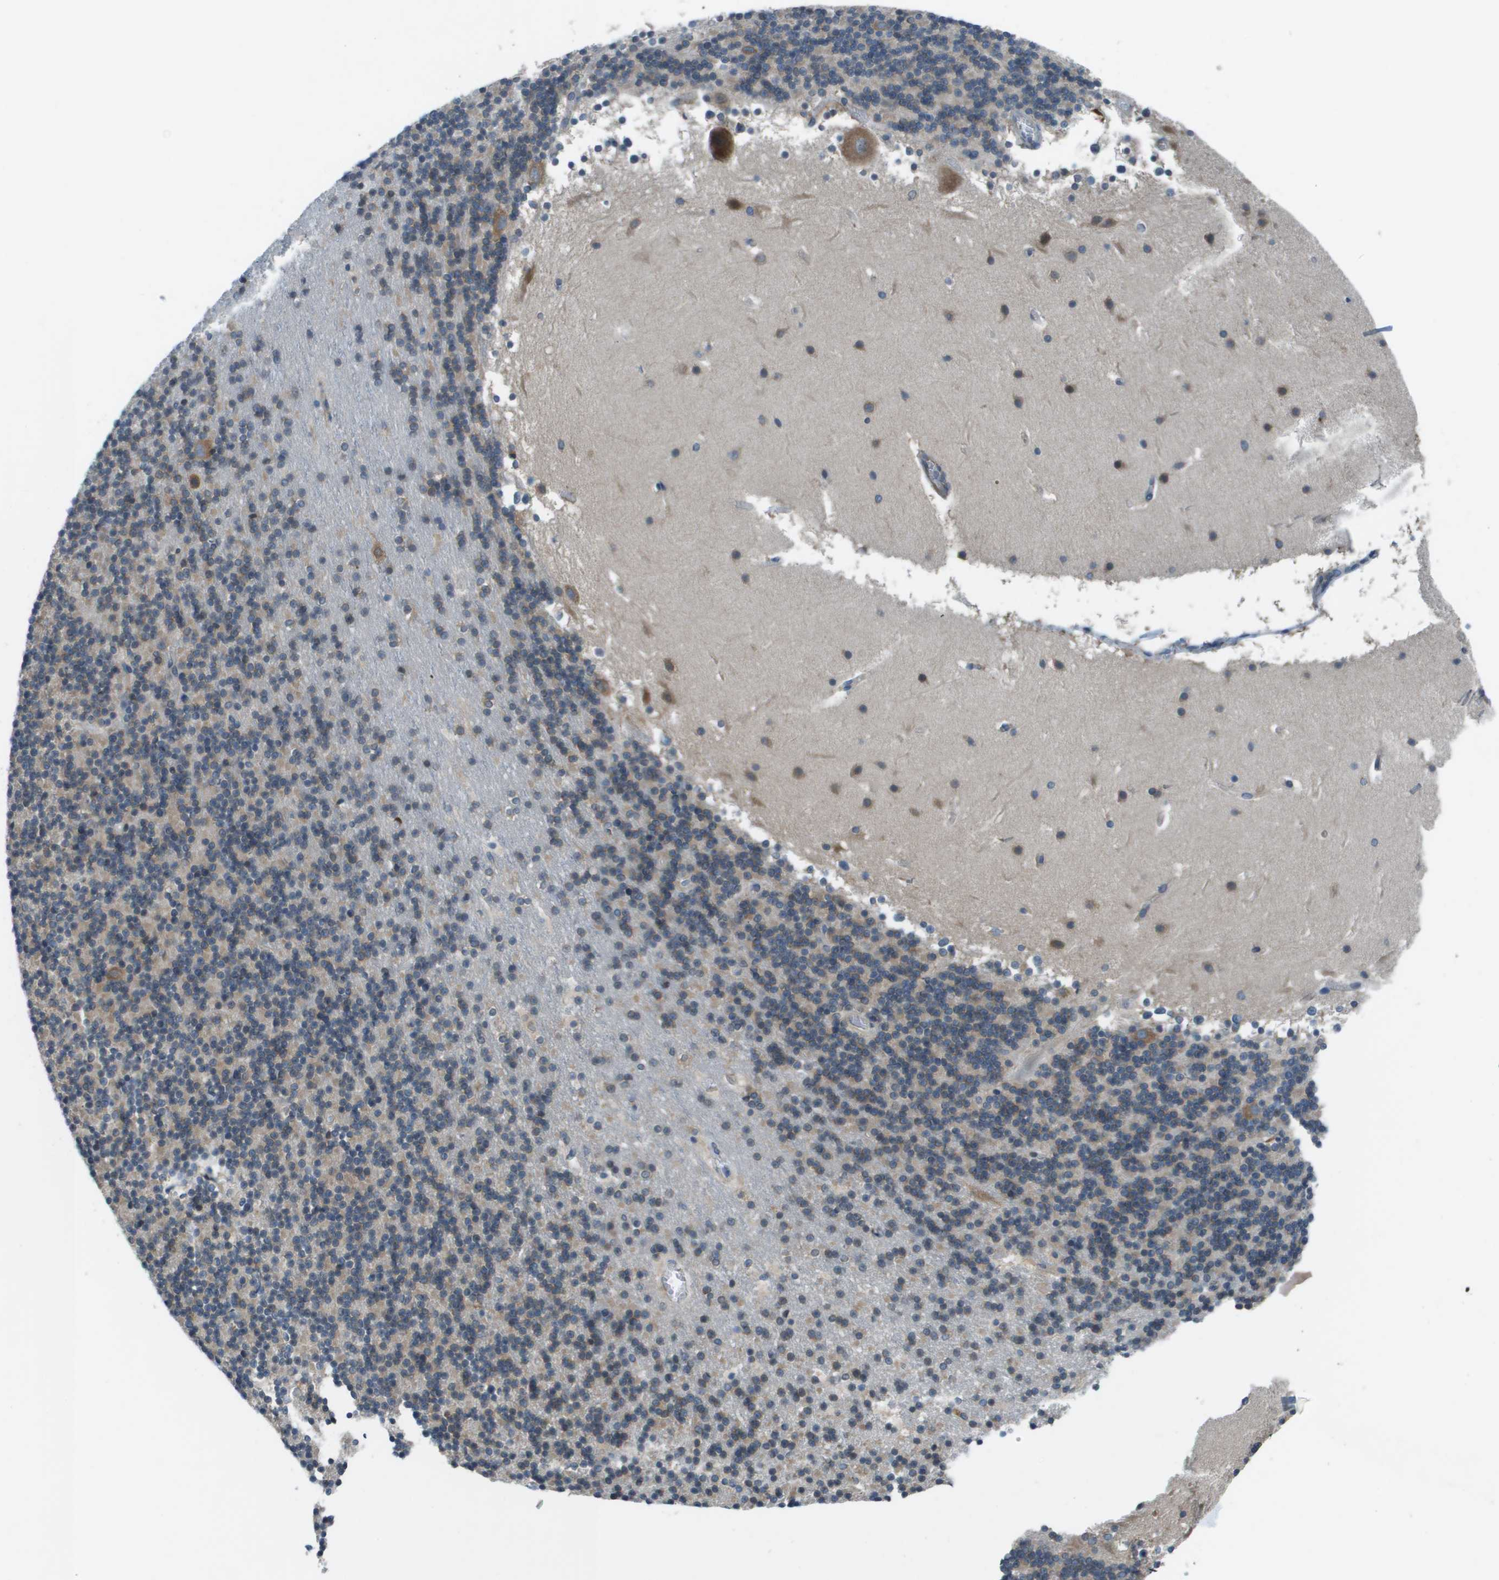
{"staining": {"intensity": "moderate", "quantity": "<25%", "location": "cytoplasmic/membranous"}, "tissue": "cerebellum", "cell_type": "Cells in granular layer", "image_type": "normal", "snomed": [{"axis": "morphology", "description": "Normal tissue, NOS"}, {"axis": "topography", "description": "Cerebellum"}], "caption": "This micrograph reveals immunohistochemistry staining of unremarkable cerebellum, with low moderate cytoplasmic/membranous staining in approximately <25% of cells in granular layer.", "gene": "EIF3B", "patient": {"sex": "male", "age": 45}}